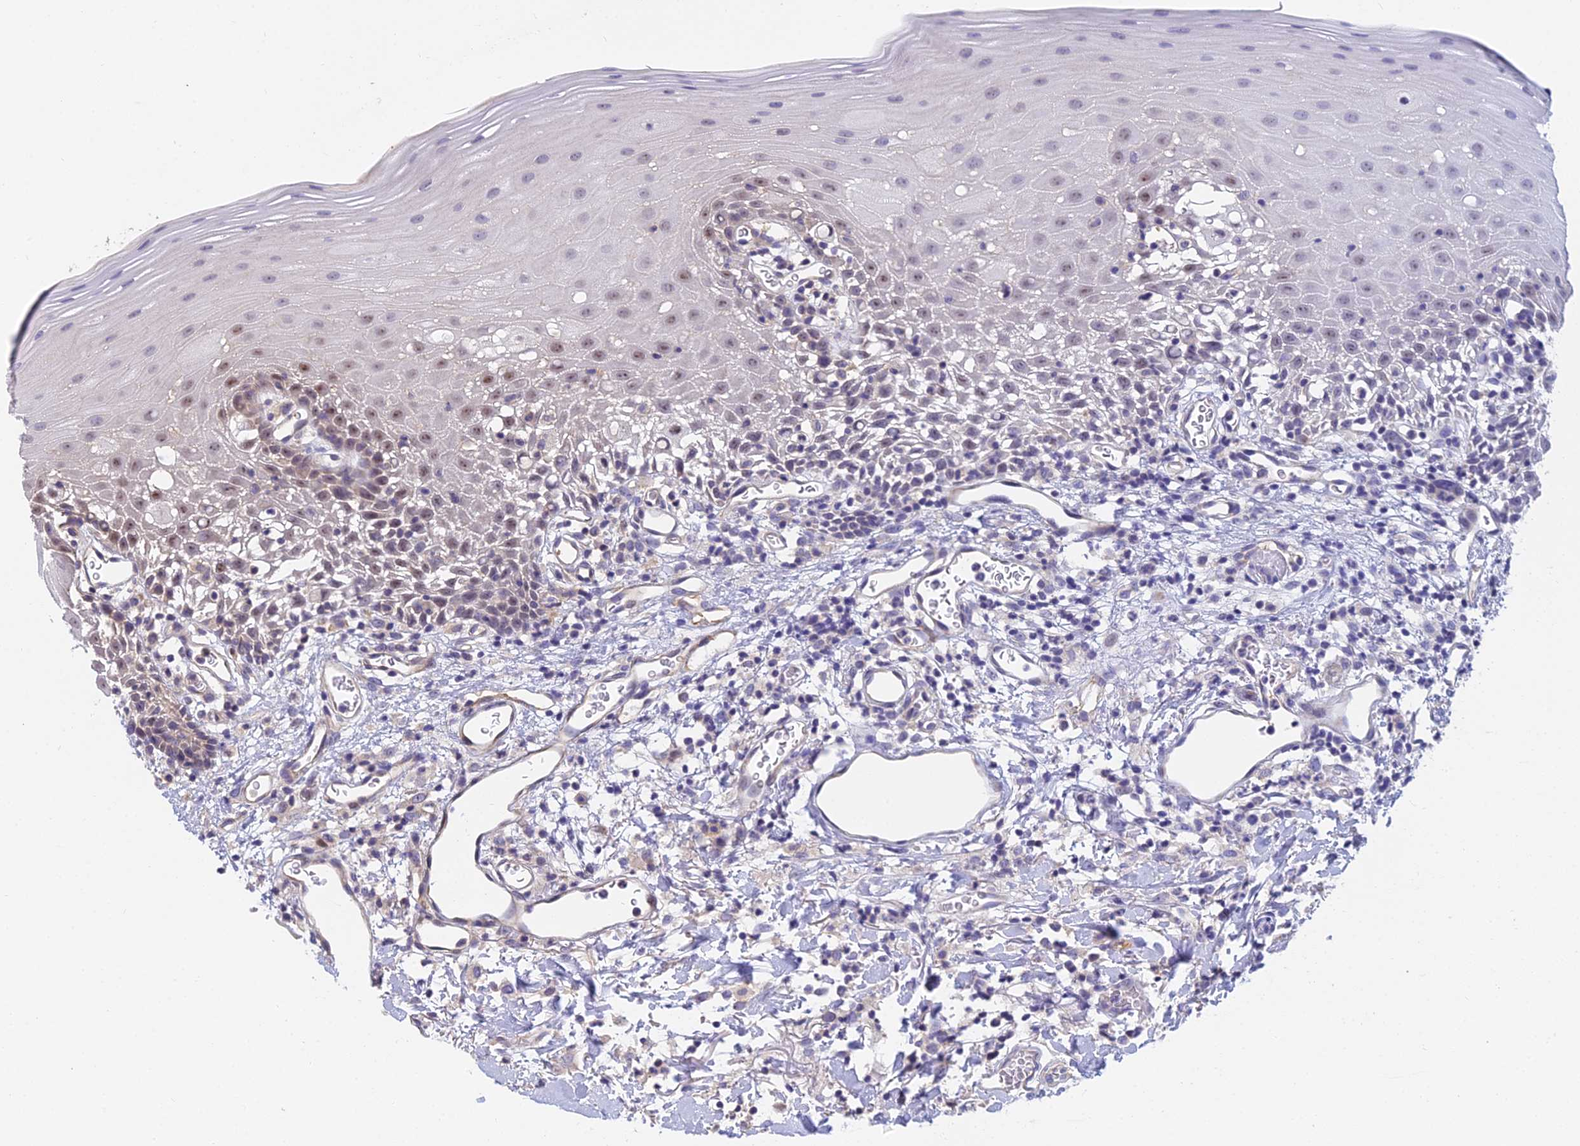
{"staining": {"intensity": "moderate", "quantity": "25%-75%", "location": "nuclear"}, "tissue": "oral mucosa", "cell_type": "Squamous epithelial cells", "image_type": "normal", "snomed": [{"axis": "morphology", "description": "Normal tissue, NOS"}, {"axis": "topography", "description": "Oral tissue"}], "caption": "Oral mucosa was stained to show a protein in brown. There is medium levels of moderate nuclear positivity in about 25%-75% of squamous epithelial cells. The protein is stained brown, and the nuclei are stained in blue (DAB IHC with brightfield microscopy, high magnification).", "gene": "TCEA3", "patient": {"sex": "female", "age": 70}}